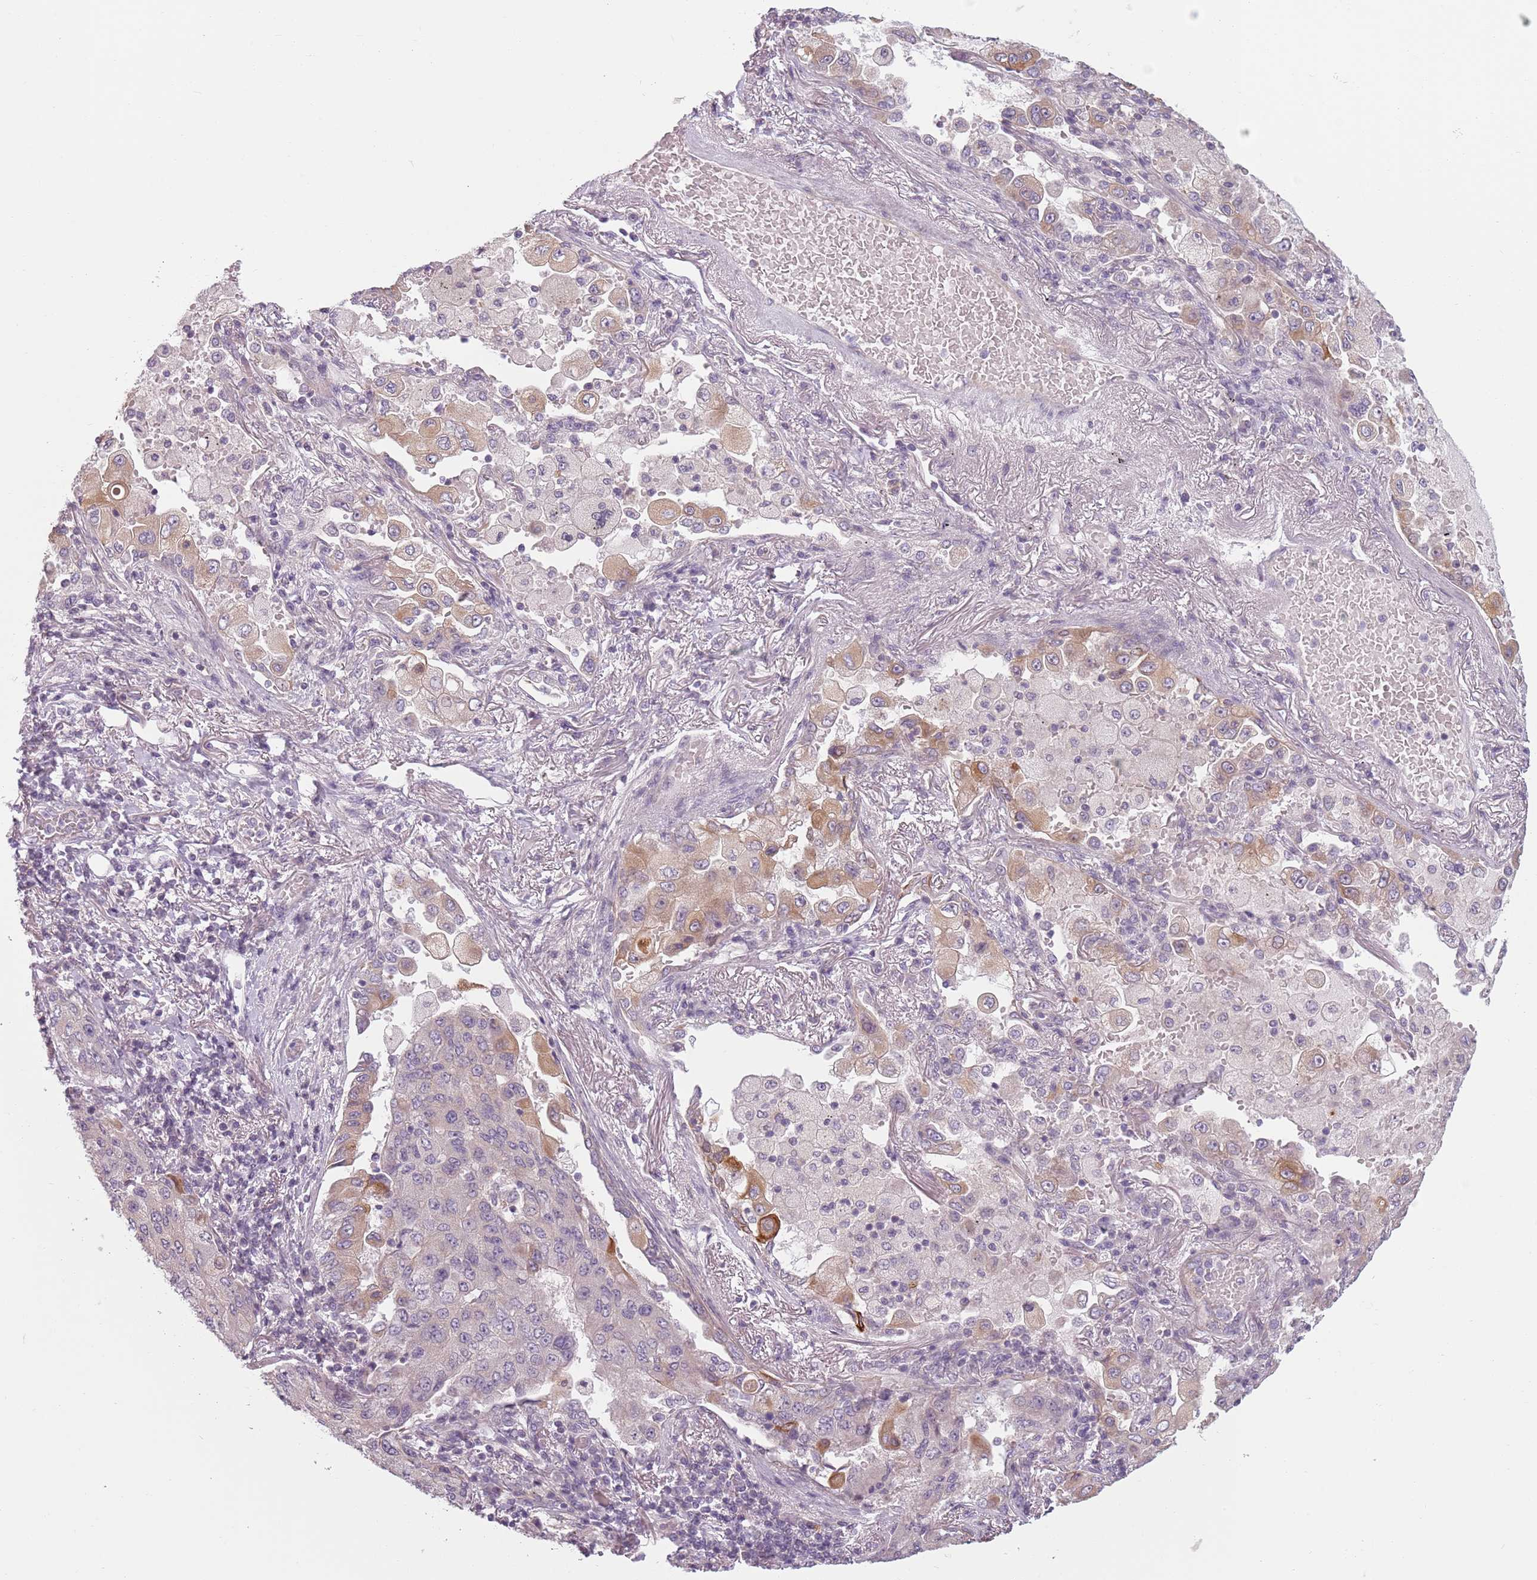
{"staining": {"intensity": "negative", "quantity": "none", "location": "none"}, "tissue": "lung cancer", "cell_type": "Tumor cells", "image_type": "cancer", "snomed": [{"axis": "morphology", "description": "Squamous cell carcinoma, NOS"}, {"axis": "topography", "description": "Lung"}], "caption": "Protein analysis of lung cancer exhibits no significant staining in tumor cells.", "gene": "TLCD2", "patient": {"sex": "male", "age": 74}}